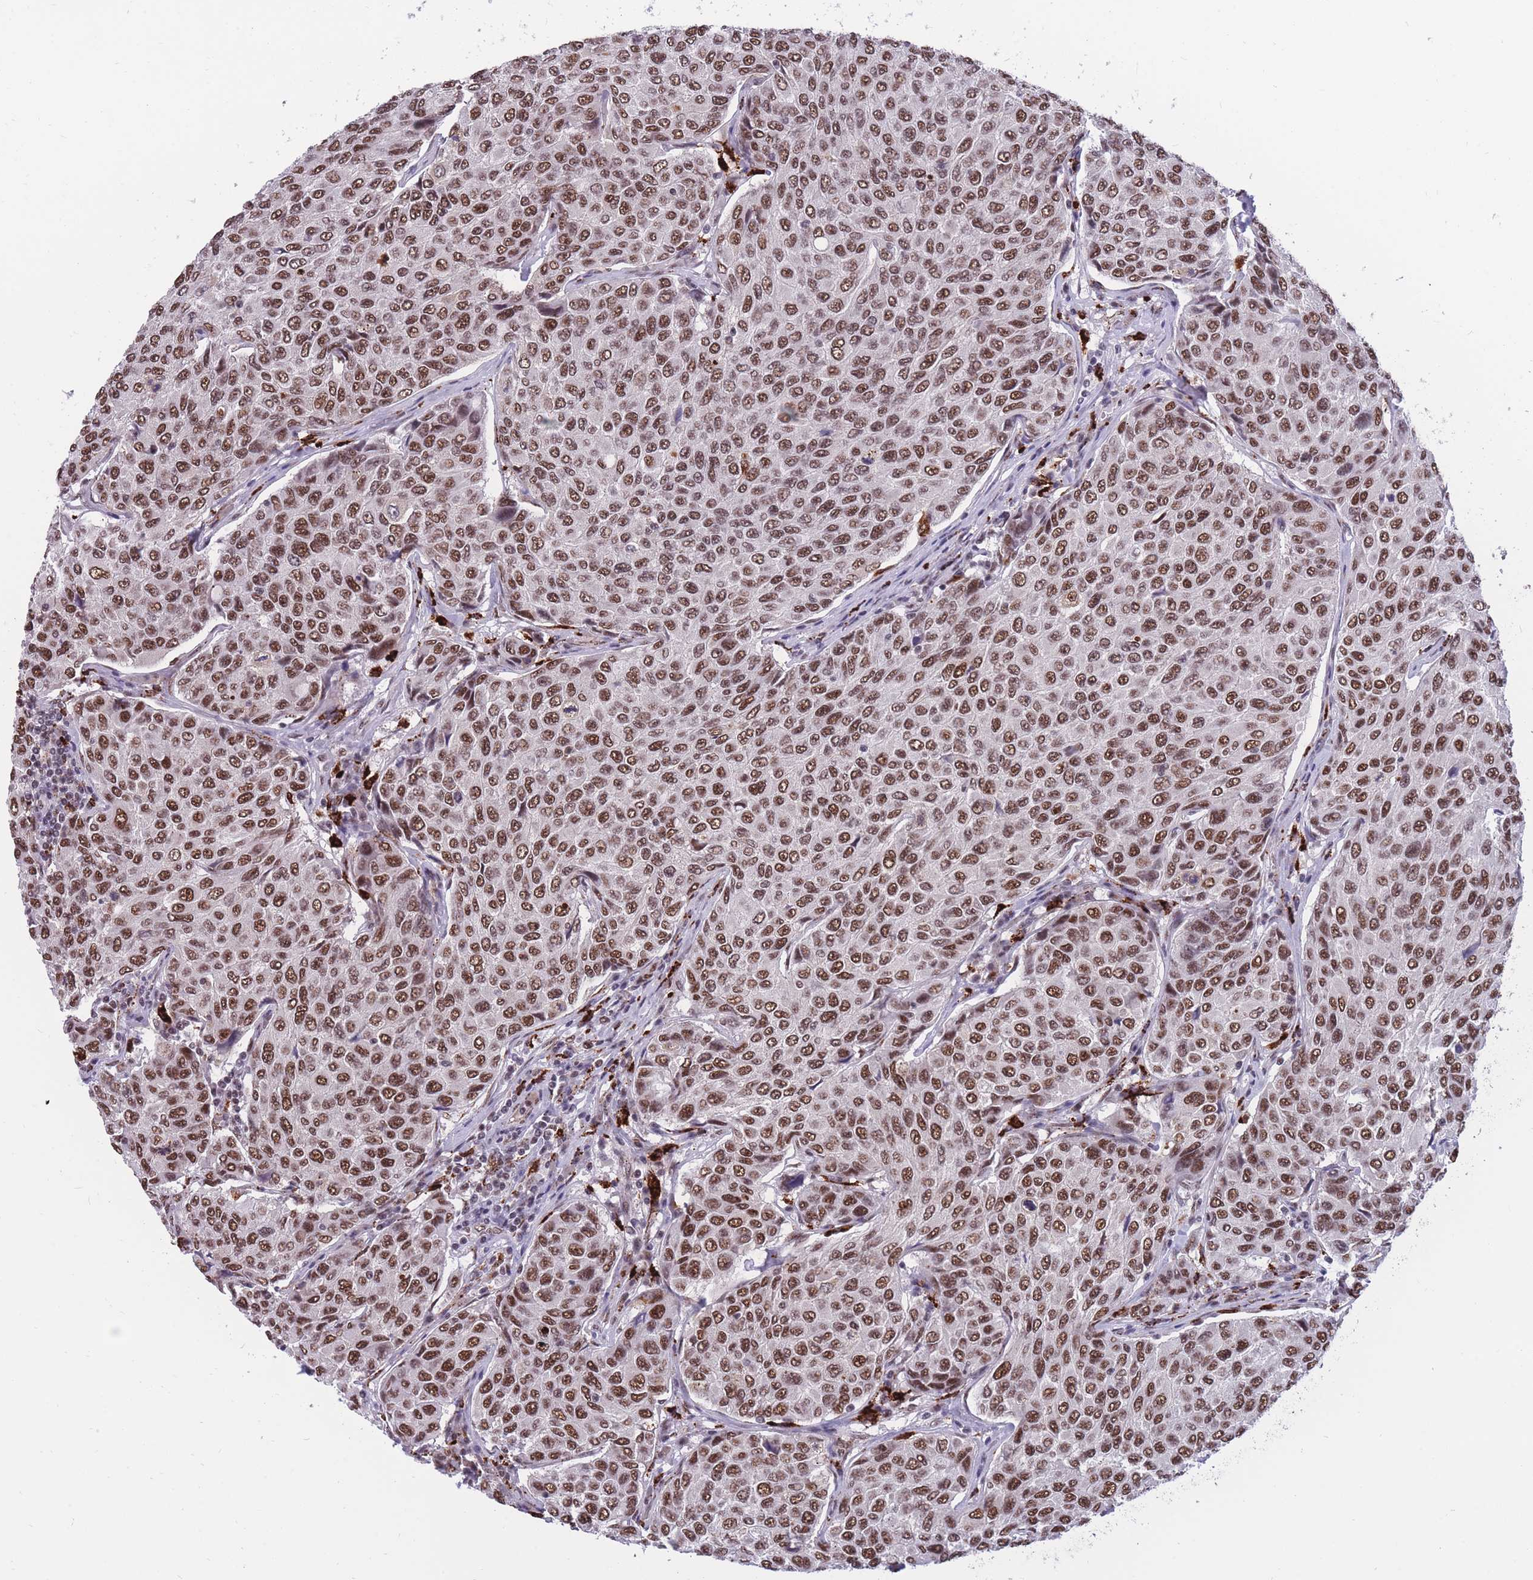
{"staining": {"intensity": "moderate", "quantity": ">75%", "location": "nuclear"}, "tissue": "breast cancer", "cell_type": "Tumor cells", "image_type": "cancer", "snomed": [{"axis": "morphology", "description": "Duct carcinoma"}, {"axis": "topography", "description": "Breast"}], "caption": "Infiltrating ductal carcinoma (breast) was stained to show a protein in brown. There is medium levels of moderate nuclear positivity in approximately >75% of tumor cells.", "gene": "PRPF19", "patient": {"sex": "female", "age": 55}}